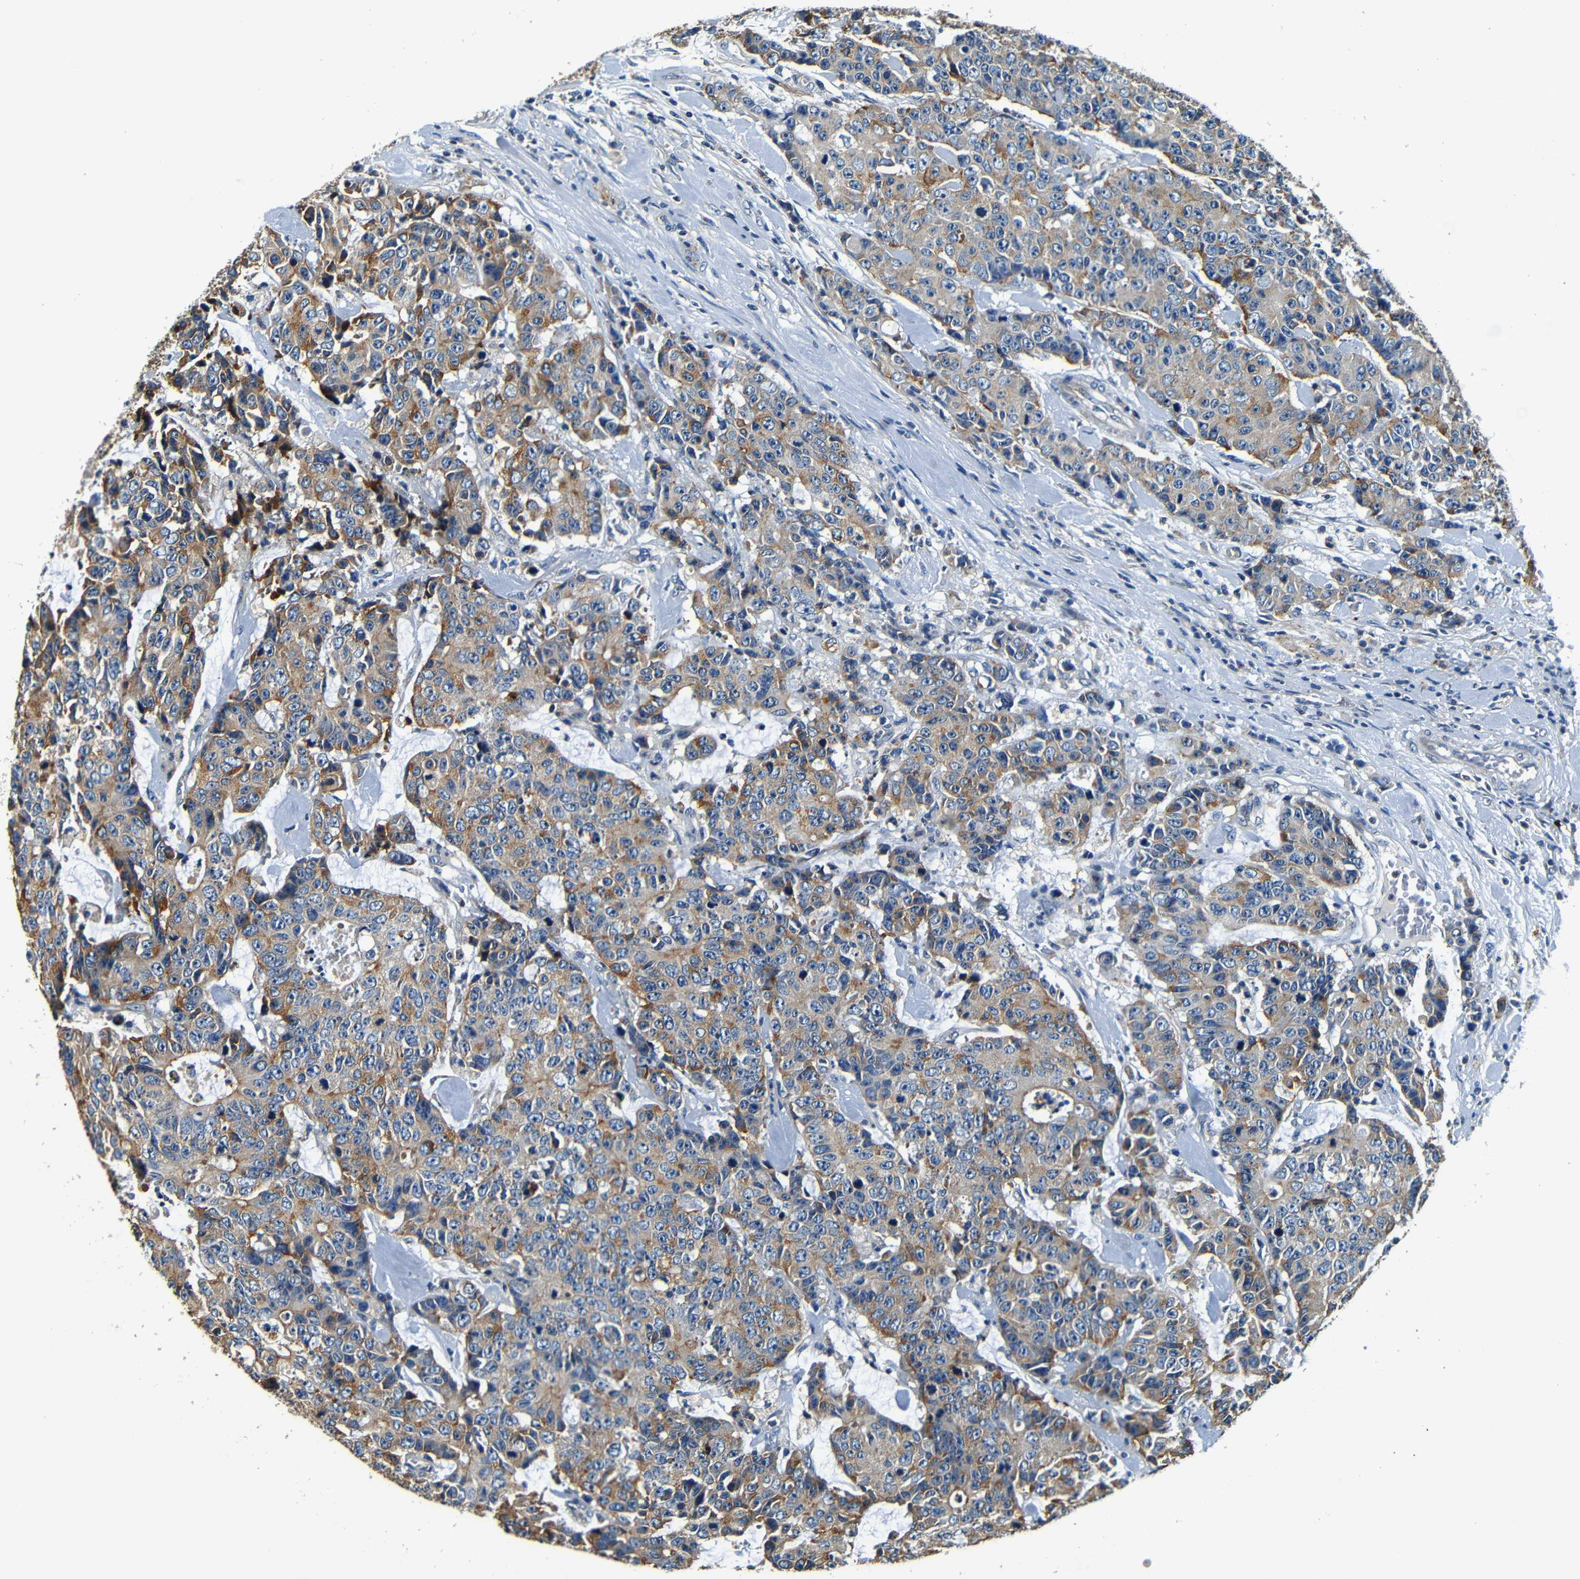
{"staining": {"intensity": "moderate", "quantity": ">75%", "location": "cytoplasmic/membranous"}, "tissue": "colorectal cancer", "cell_type": "Tumor cells", "image_type": "cancer", "snomed": [{"axis": "morphology", "description": "Adenocarcinoma, NOS"}, {"axis": "topography", "description": "Colon"}], "caption": "A high-resolution image shows immunohistochemistry (IHC) staining of colorectal cancer (adenocarcinoma), which reveals moderate cytoplasmic/membranous positivity in approximately >75% of tumor cells.", "gene": "MTX1", "patient": {"sex": "female", "age": 86}}